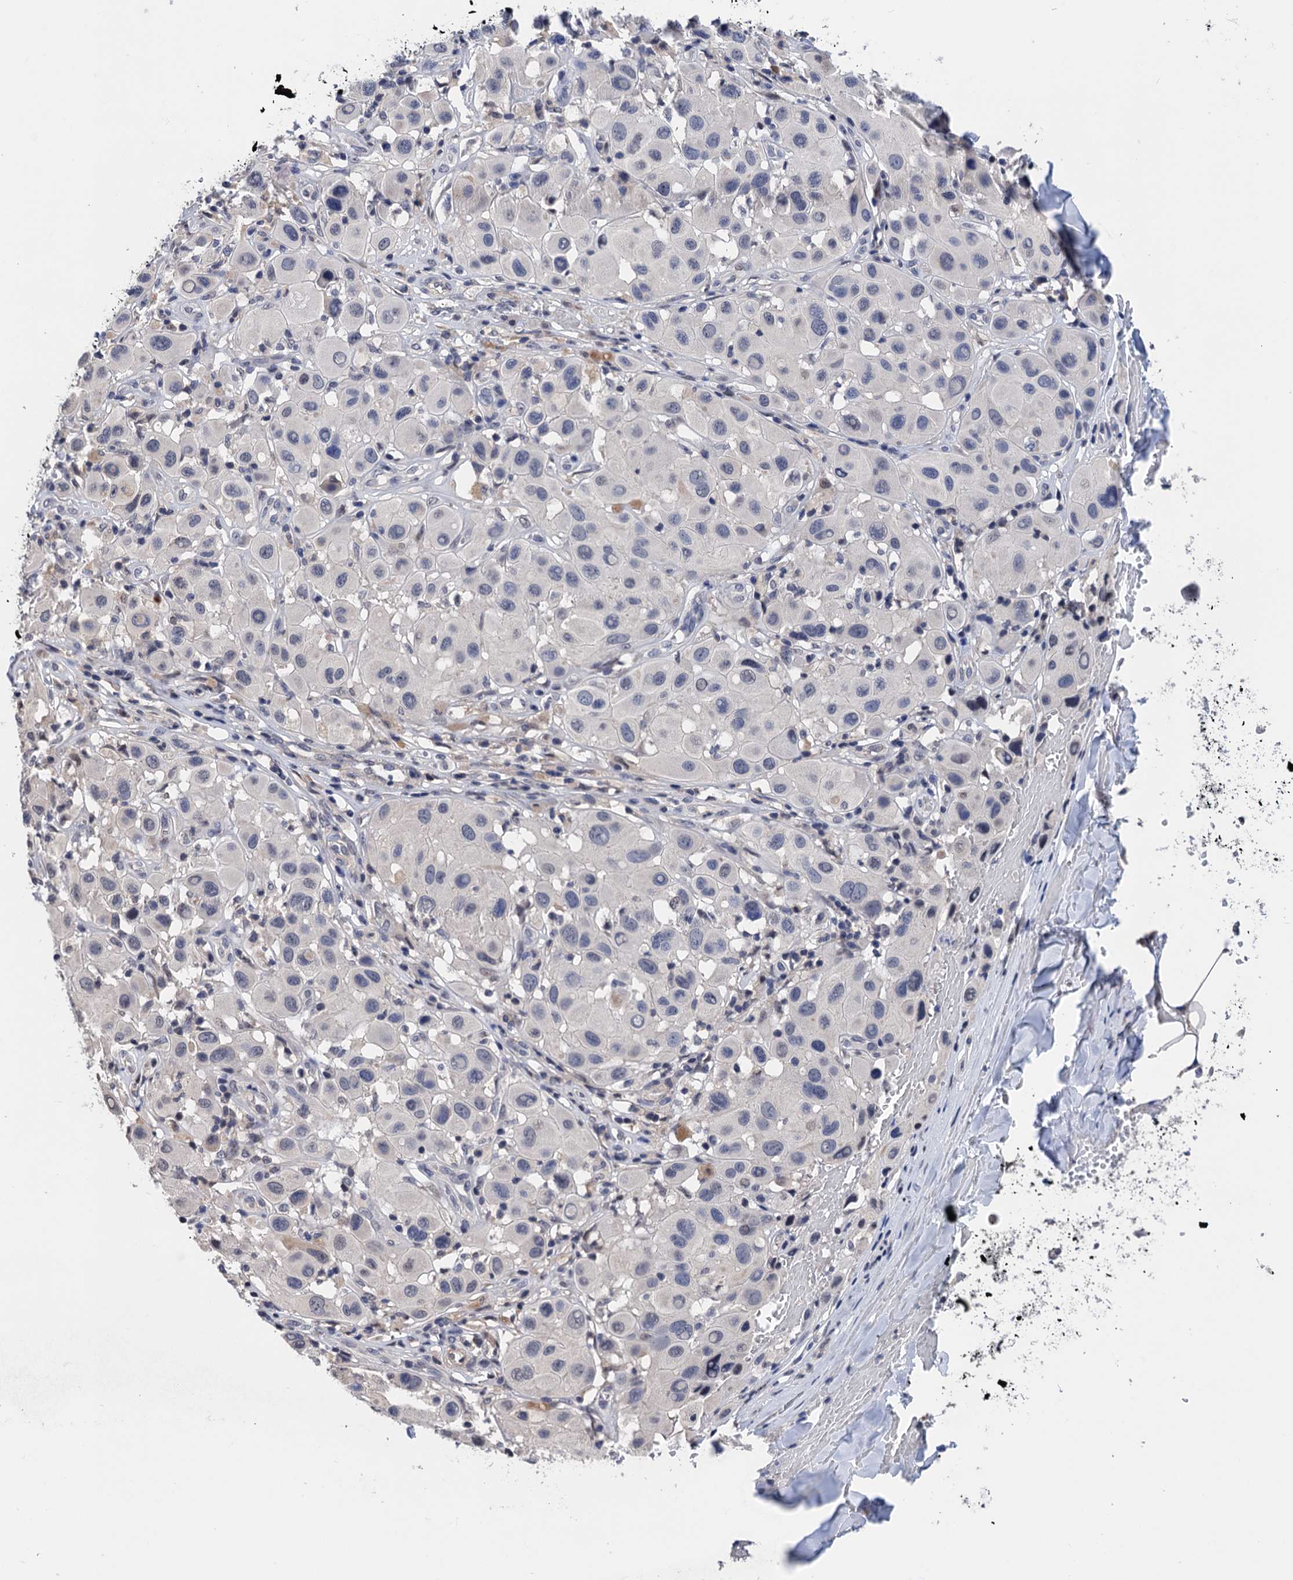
{"staining": {"intensity": "negative", "quantity": "none", "location": "none"}, "tissue": "melanoma", "cell_type": "Tumor cells", "image_type": "cancer", "snomed": [{"axis": "morphology", "description": "Malignant melanoma, Metastatic site"}, {"axis": "topography", "description": "Skin"}], "caption": "This photomicrograph is of malignant melanoma (metastatic site) stained with immunohistochemistry to label a protein in brown with the nuclei are counter-stained blue. There is no staining in tumor cells.", "gene": "ART5", "patient": {"sex": "male", "age": 41}}